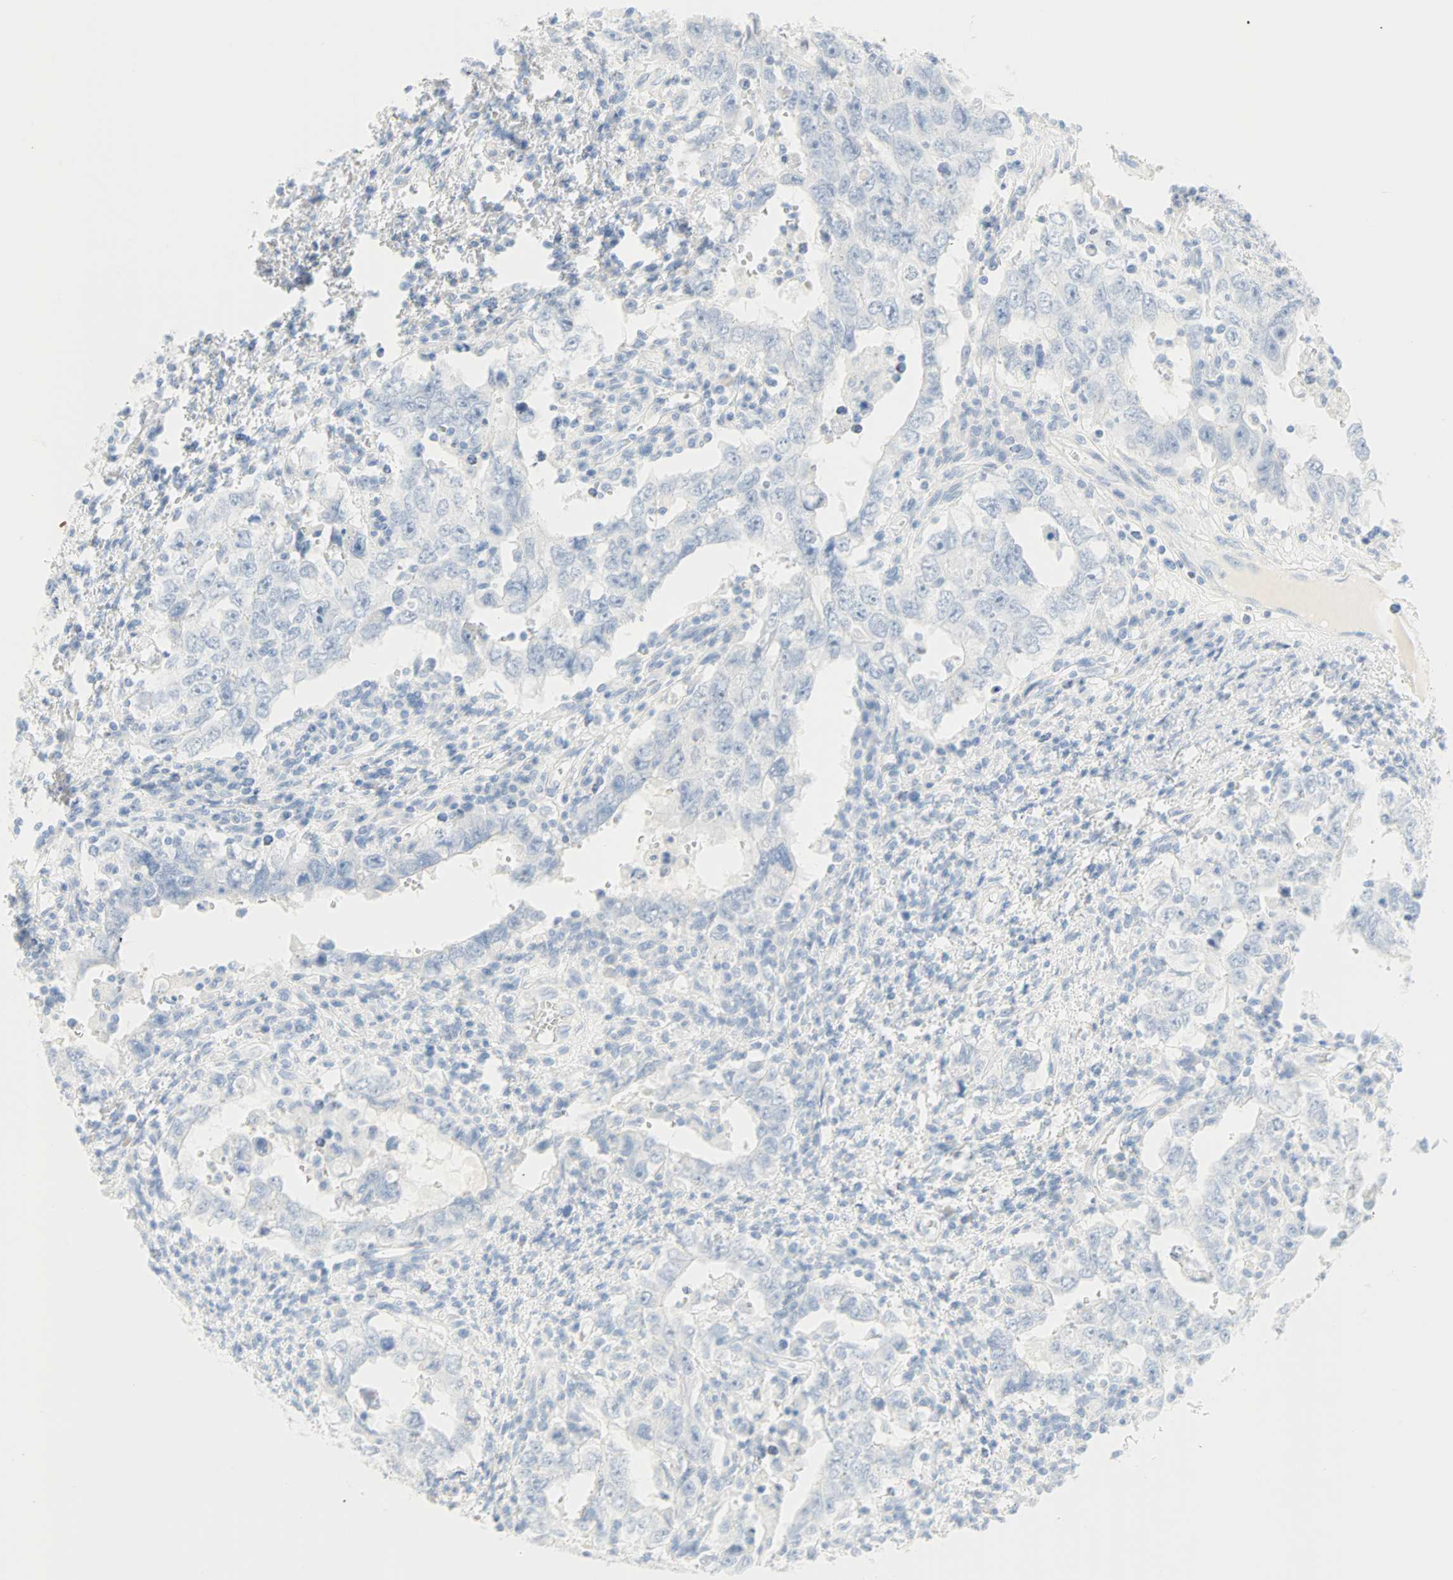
{"staining": {"intensity": "negative", "quantity": "none", "location": "none"}, "tissue": "testis cancer", "cell_type": "Tumor cells", "image_type": "cancer", "snomed": [{"axis": "morphology", "description": "Carcinoma, Embryonal, NOS"}, {"axis": "topography", "description": "Testis"}], "caption": "High power microscopy micrograph of an immunohistochemistry (IHC) histopathology image of testis embryonal carcinoma, revealing no significant staining in tumor cells.", "gene": "SELENBP1", "patient": {"sex": "male", "age": 26}}